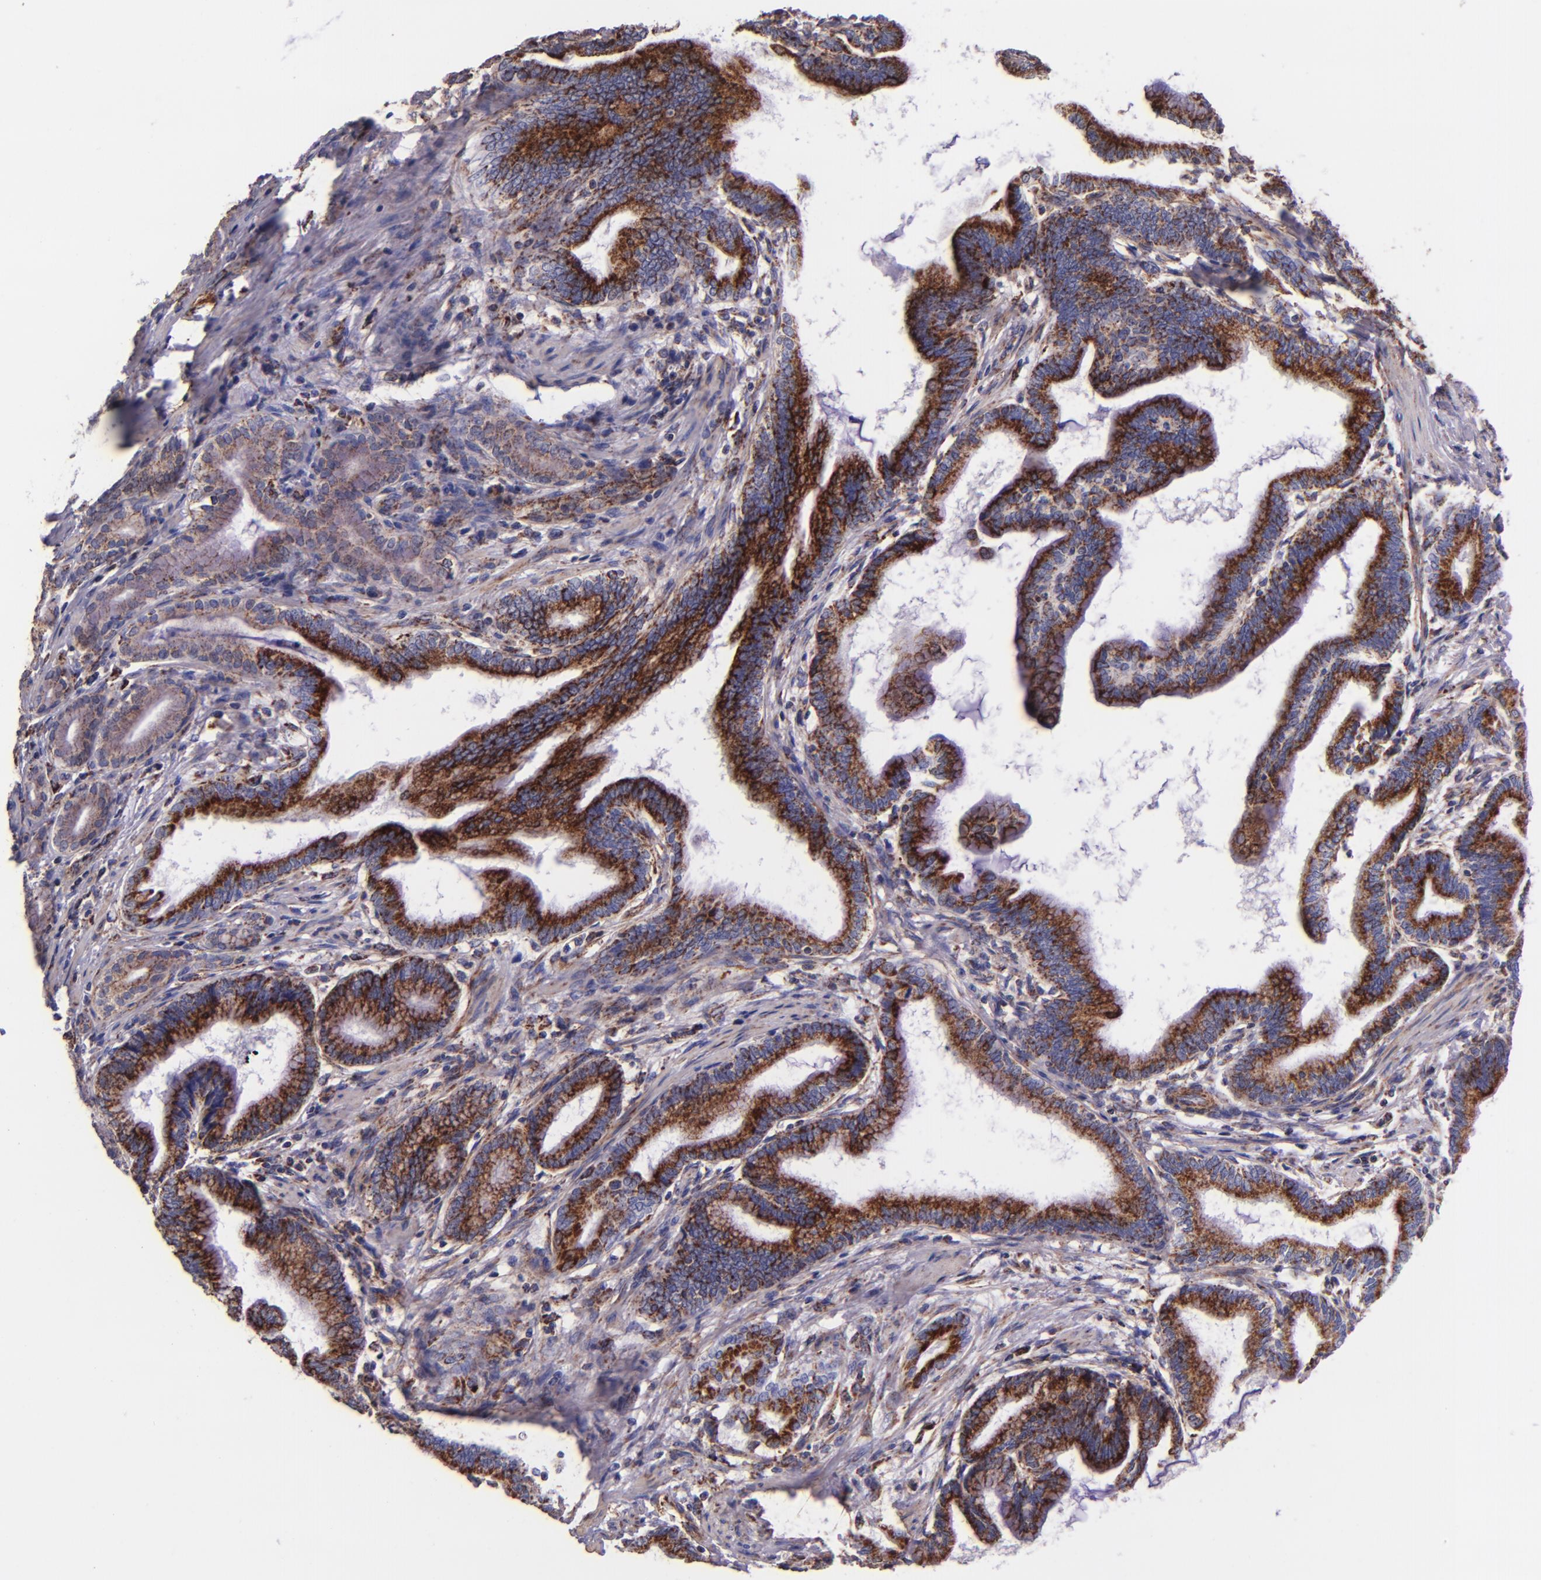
{"staining": {"intensity": "moderate", "quantity": ">75%", "location": "cytoplasmic/membranous"}, "tissue": "pancreatic cancer", "cell_type": "Tumor cells", "image_type": "cancer", "snomed": [{"axis": "morphology", "description": "Adenocarcinoma, NOS"}, {"axis": "topography", "description": "Pancreas"}], "caption": "Protein staining by IHC demonstrates moderate cytoplasmic/membranous positivity in about >75% of tumor cells in pancreatic cancer (adenocarcinoma). (DAB IHC, brown staining for protein, blue staining for nuclei).", "gene": "IDH3G", "patient": {"sex": "female", "age": 64}}